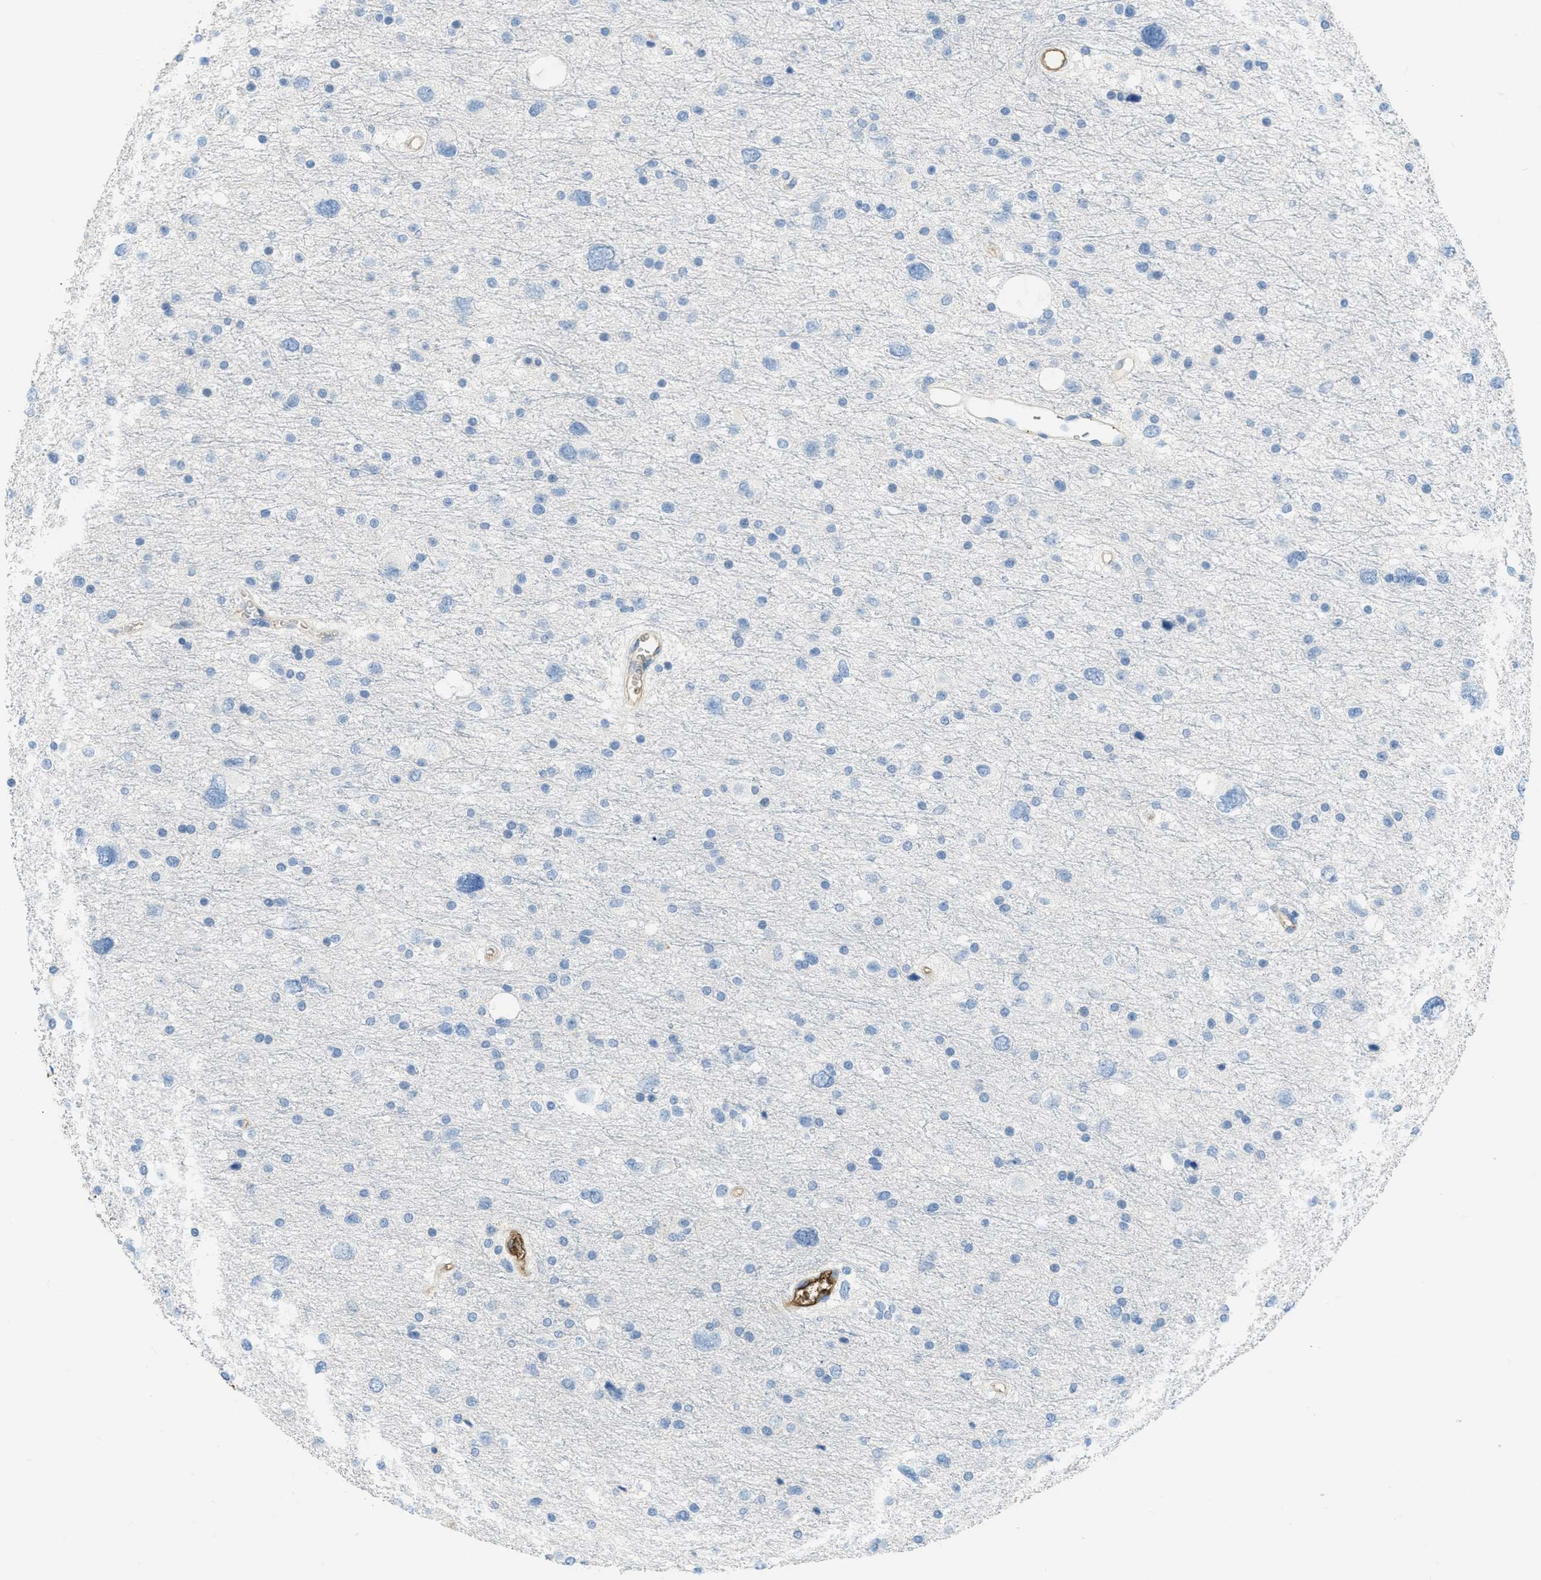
{"staining": {"intensity": "negative", "quantity": "none", "location": "none"}, "tissue": "glioma", "cell_type": "Tumor cells", "image_type": "cancer", "snomed": [{"axis": "morphology", "description": "Glioma, malignant, Low grade"}, {"axis": "topography", "description": "Brain"}], "caption": "Immunohistochemical staining of malignant glioma (low-grade) demonstrates no significant positivity in tumor cells.", "gene": "PRTN3", "patient": {"sex": "female", "age": 37}}